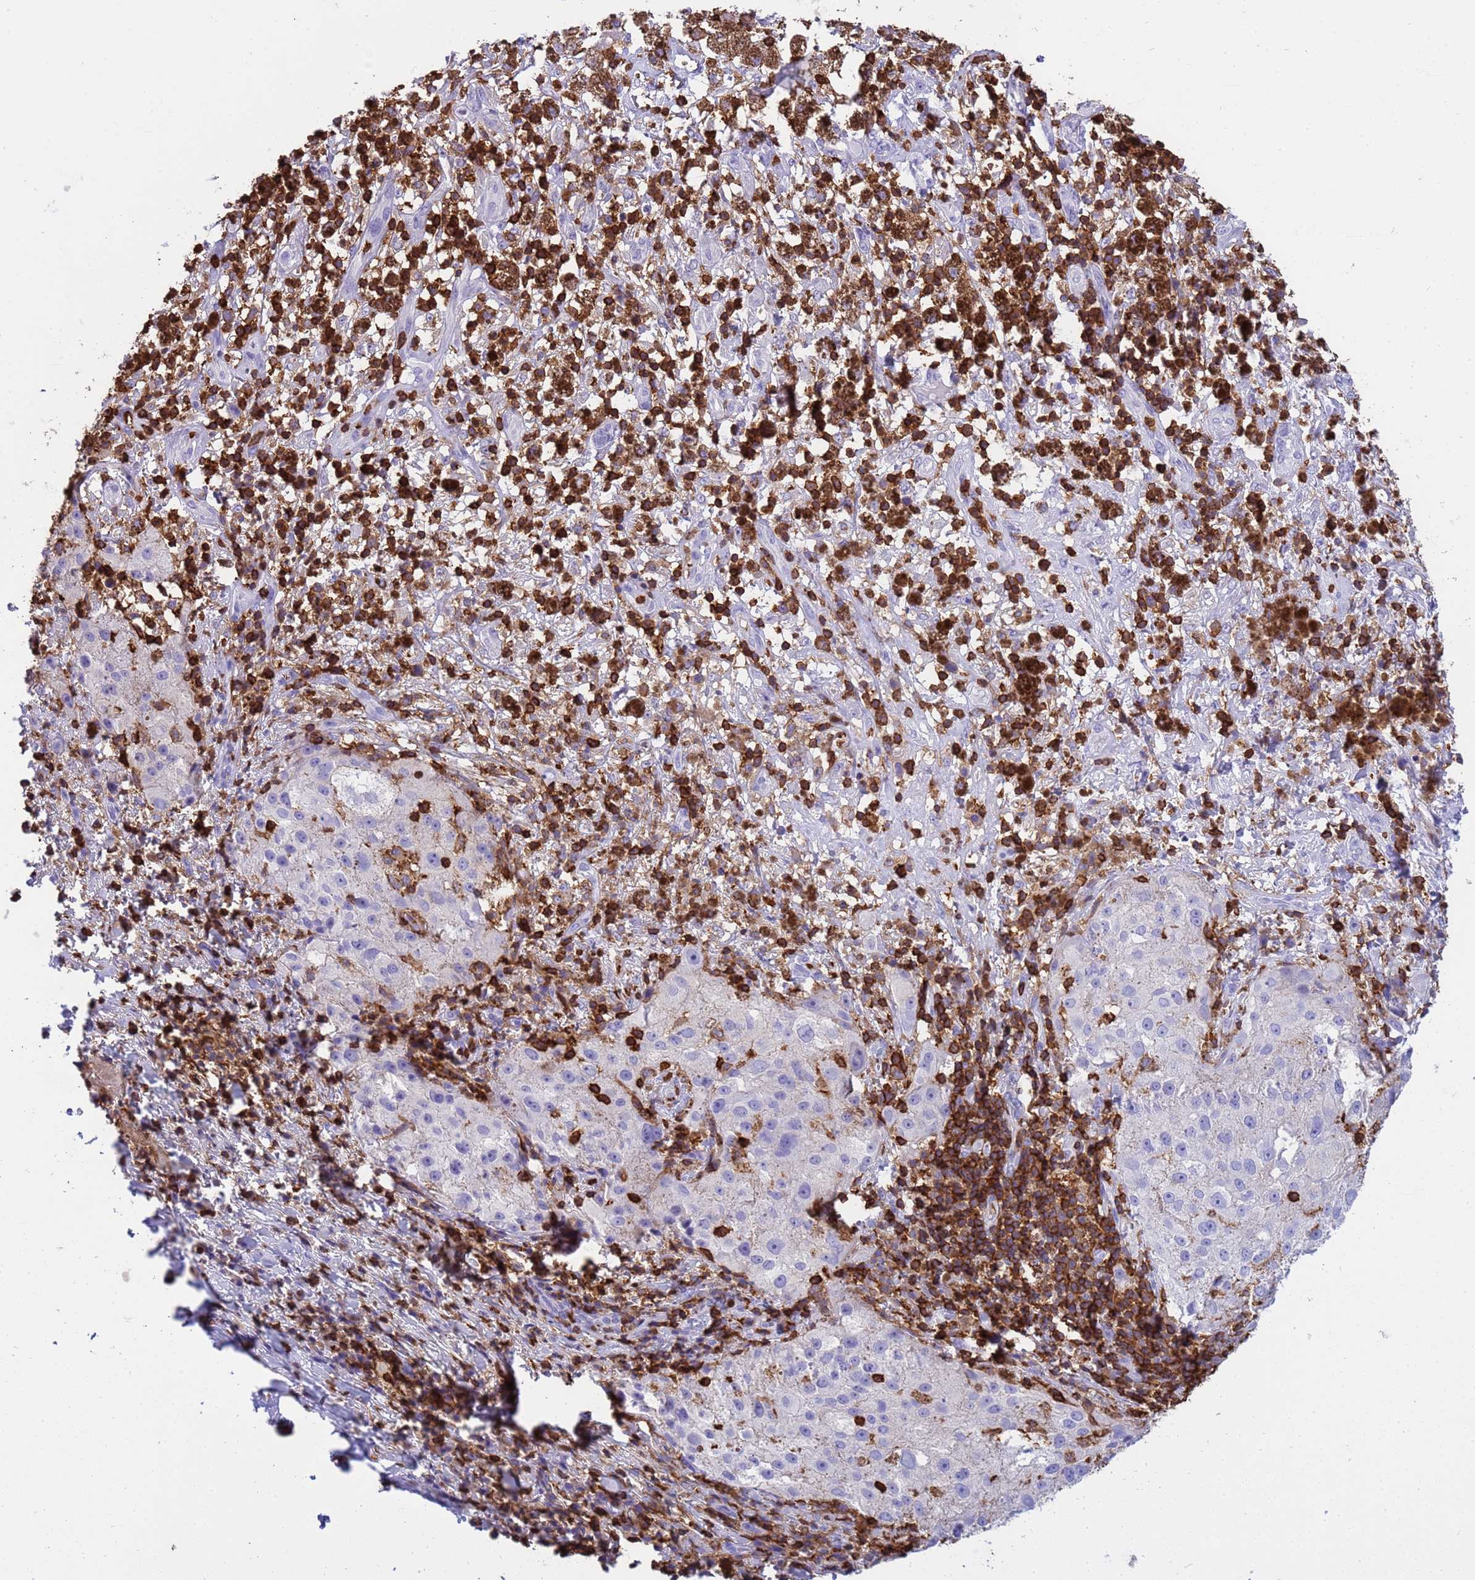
{"staining": {"intensity": "negative", "quantity": "none", "location": "none"}, "tissue": "melanoma", "cell_type": "Tumor cells", "image_type": "cancer", "snomed": [{"axis": "morphology", "description": "Necrosis, NOS"}, {"axis": "morphology", "description": "Malignant melanoma, NOS"}, {"axis": "topography", "description": "Skin"}], "caption": "High magnification brightfield microscopy of melanoma stained with DAB (3,3'-diaminobenzidine) (brown) and counterstained with hematoxylin (blue): tumor cells show no significant staining. The staining was performed using DAB to visualize the protein expression in brown, while the nuclei were stained in blue with hematoxylin (Magnification: 20x).", "gene": "IRF5", "patient": {"sex": "female", "age": 87}}